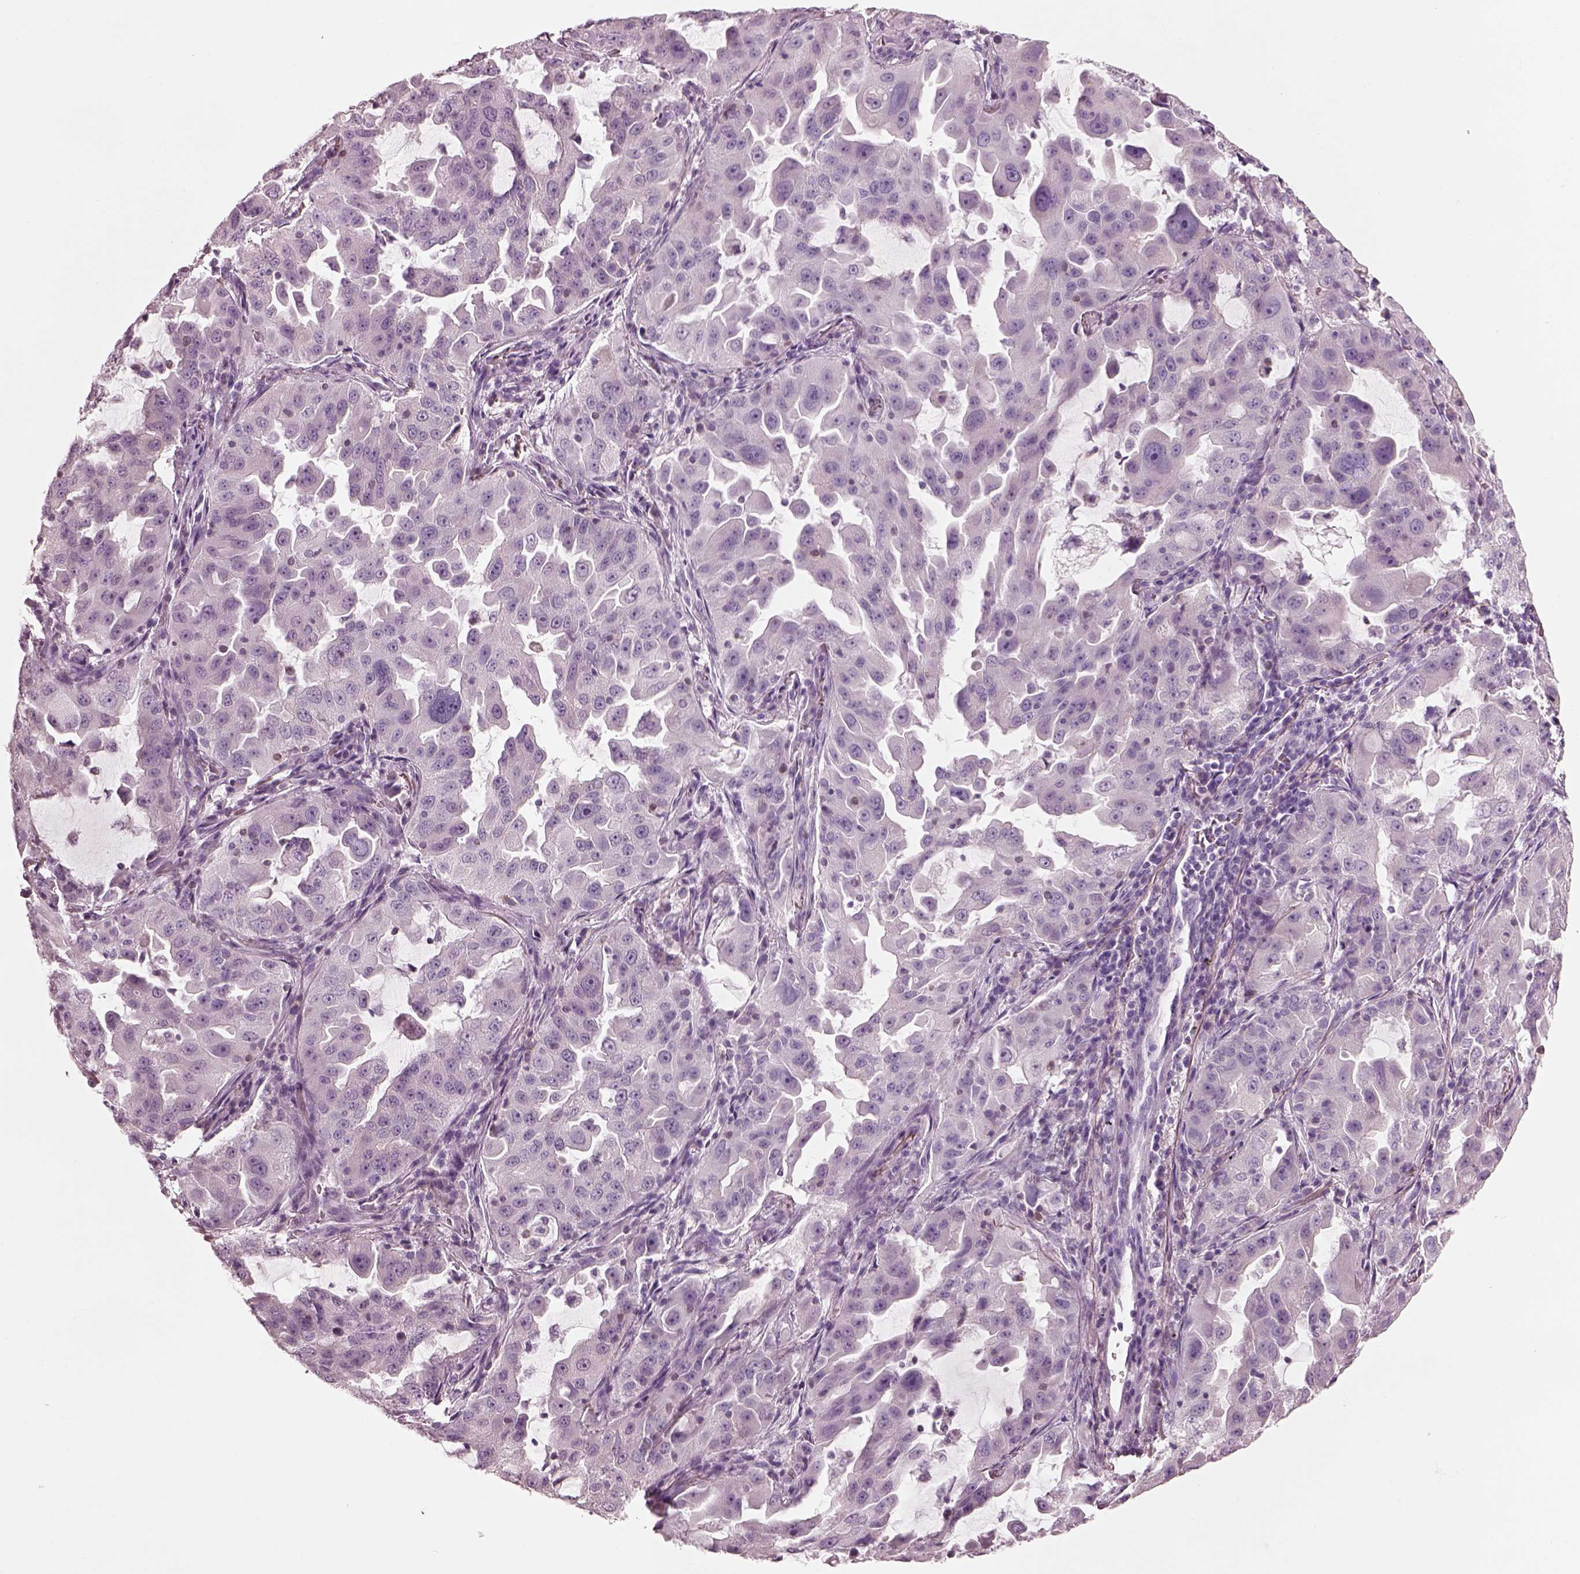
{"staining": {"intensity": "negative", "quantity": "none", "location": "none"}, "tissue": "lung cancer", "cell_type": "Tumor cells", "image_type": "cancer", "snomed": [{"axis": "morphology", "description": "Adenocarcinoma, NOS"}, {"axis": "topography", "description": "Lung"}], "caption": "Tumor cells show no significant protein expression in adenocarcinoma (lung). (DAB immunohistochemistry, high magnification).", "gene": "SLC27A2", "patient": {"sex": "female", "age": 61}}